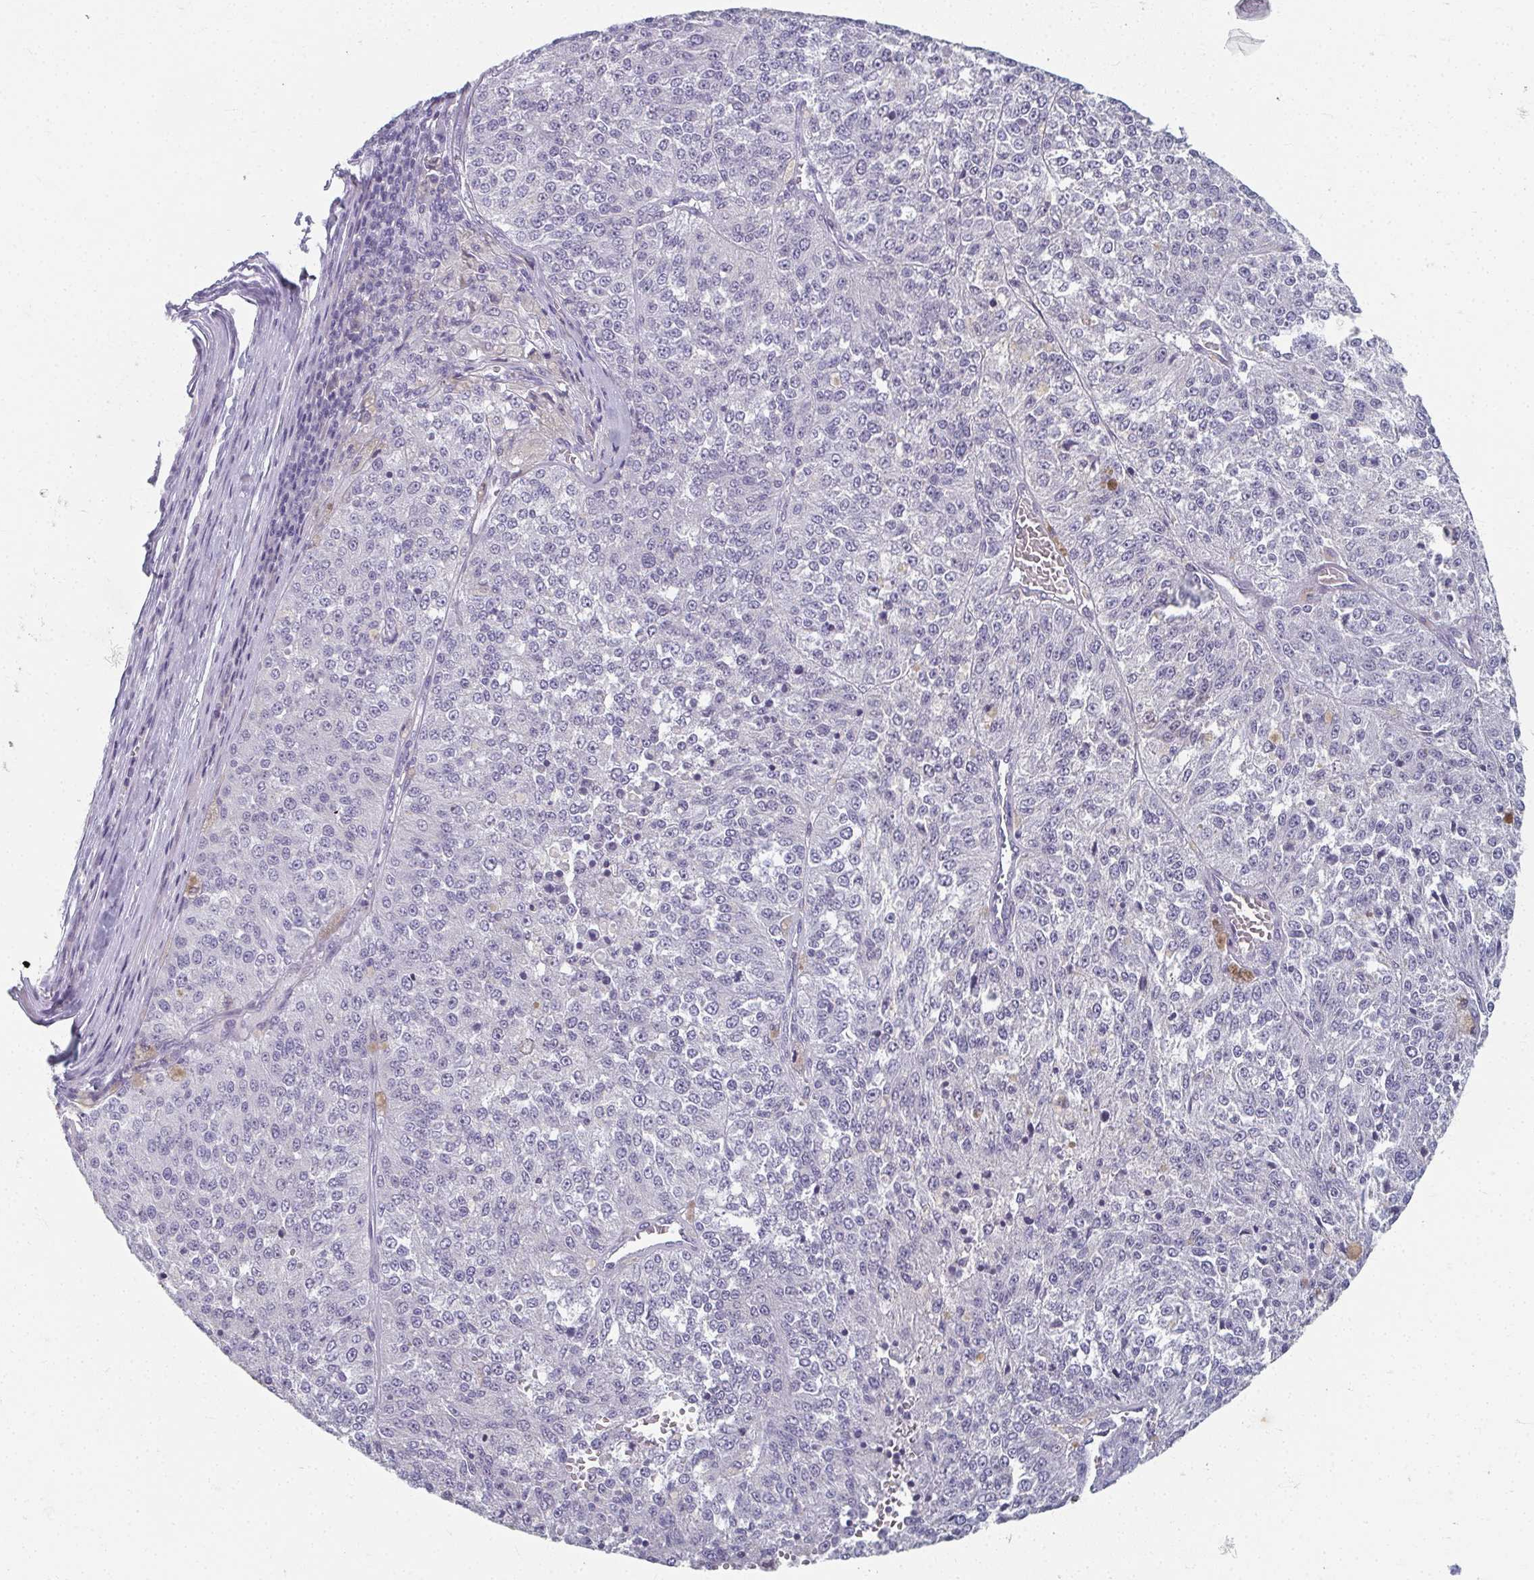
{"staining": {"intensity": "negative", "quantity": "none", "location": "none"}, "tissue": "melanoma", "cell_type": "Tumor cells", "image_type": "cancer", "snomed": [{"axis": "morphology", "description": "Malignant melanoma, Metastatic site"}, {"axis": "topography", "description": "Lymph node"}], "caption": "This is a micrograph of immunohistochemistry (IHC) staining of malignant melanoma (metastatic site), which shows no positivity in tumor cells.", "gene": "CAMKV", "patient": {"sex": "female", "age": 64}}